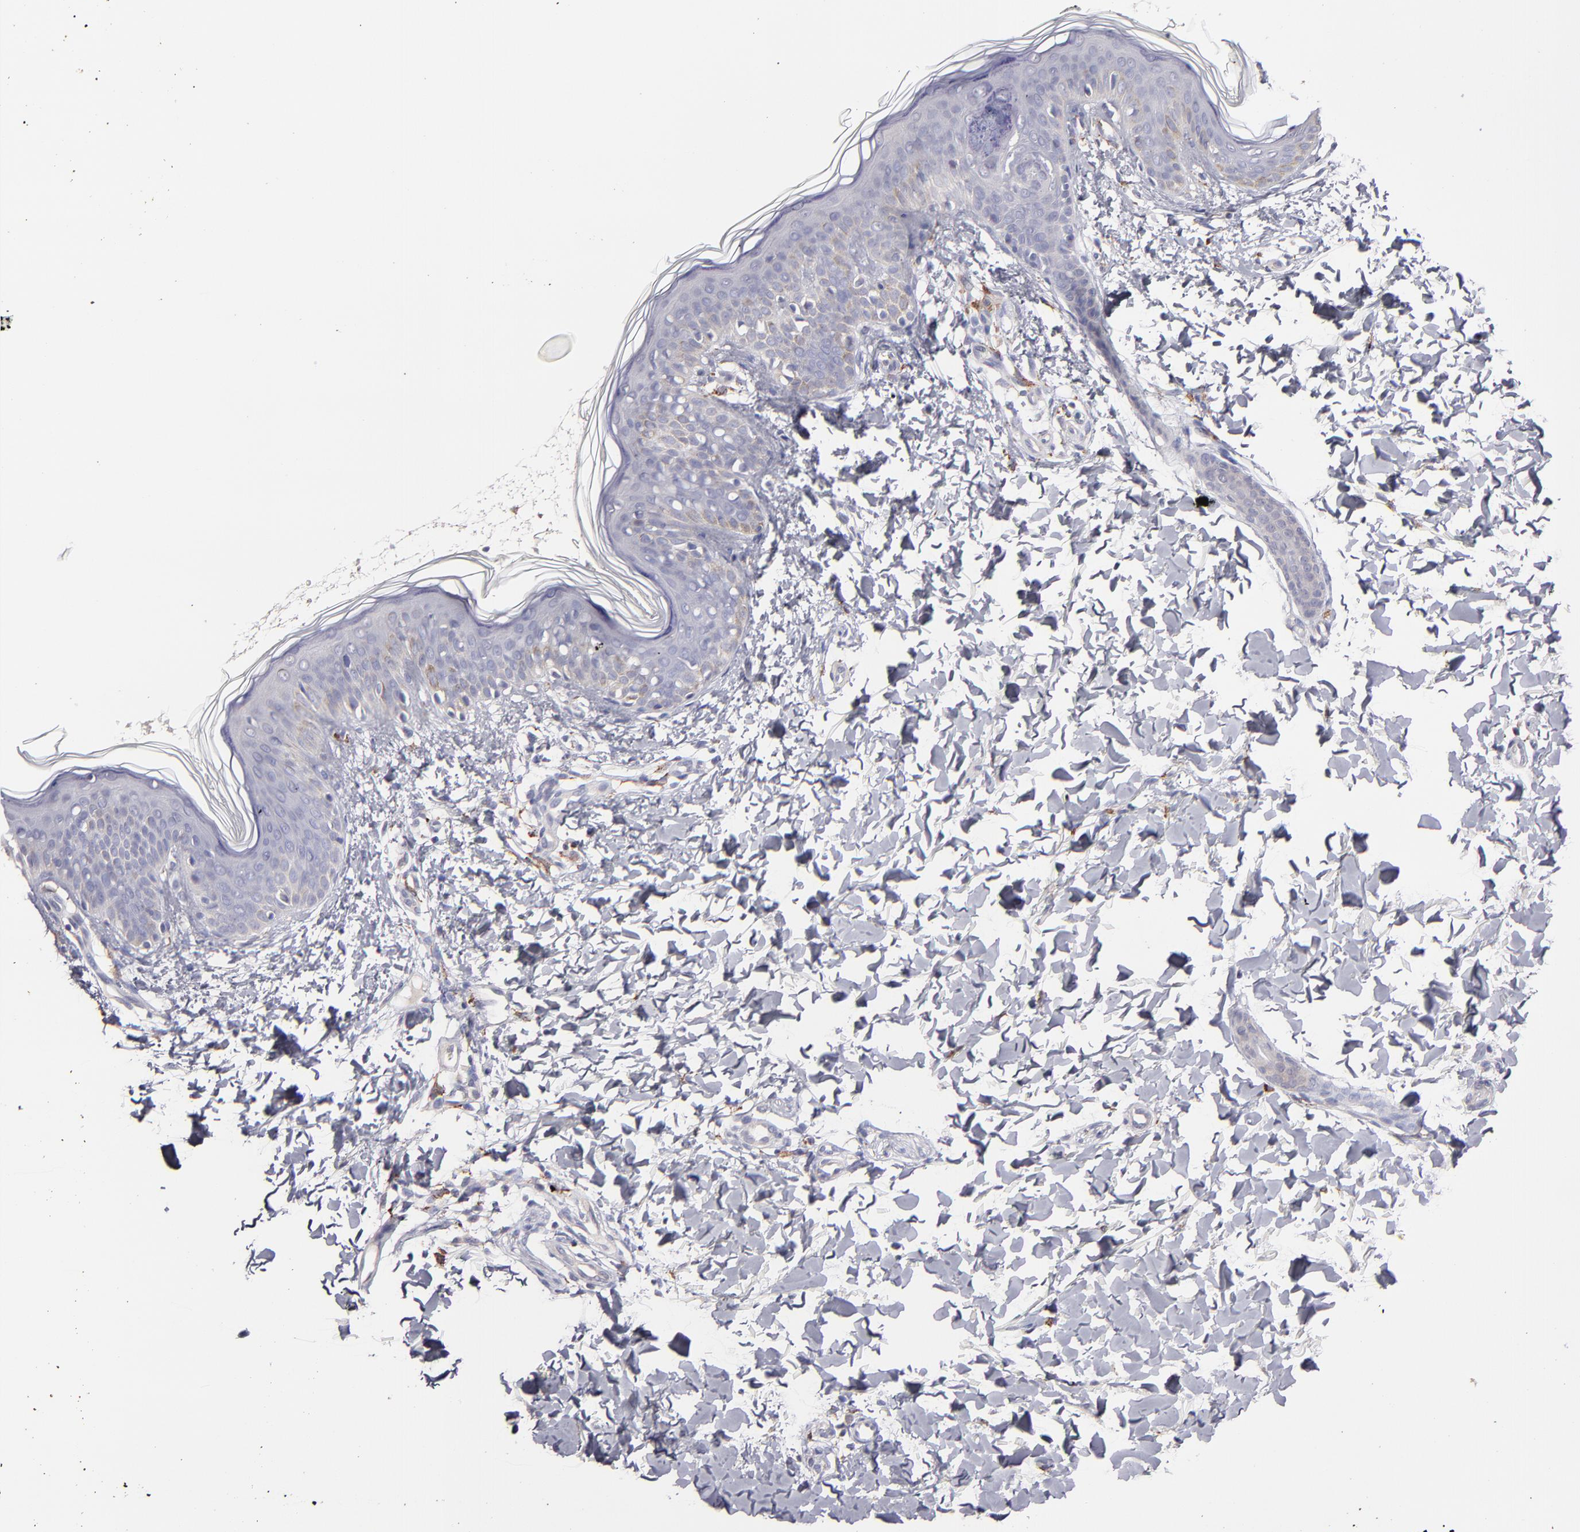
{"staining": {"intensity": "negative", "quantity": "none", "location": "none"}, "tissue": "skin", "cell_type": "Fibroblasts", "image_type": "normal", "snomed": [{"axis": "morphology", "description": "Normal tissue, NOS"}, {"axis": "topography", "description": "Skin"}], "caption": "The micrograph shows no significant positivity in fibroblasts of skin.", "gene": "GLDC", "patient": {"sex": "female", "age": 4}}